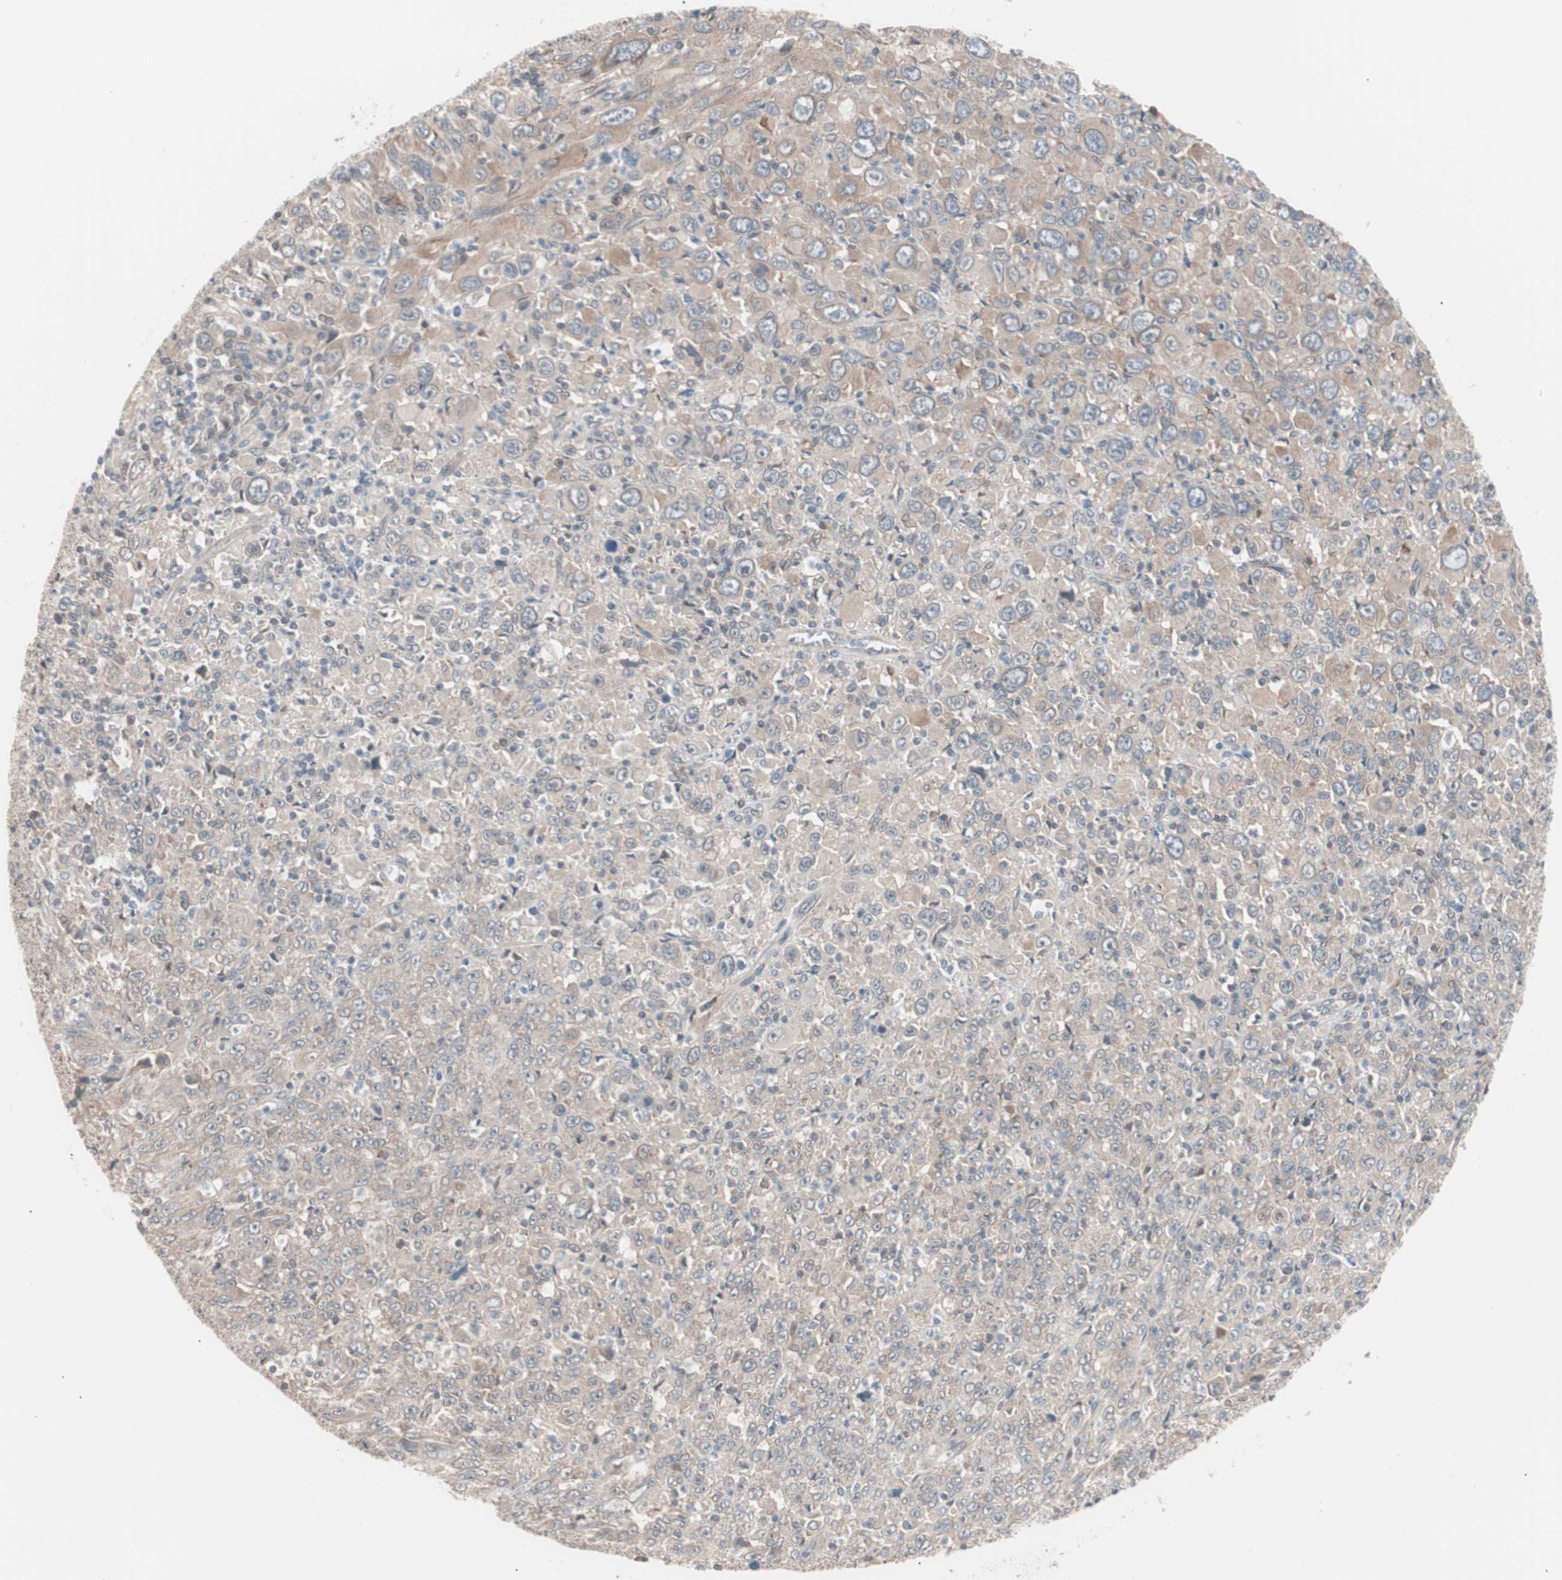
{"staining": {"intensity": "weak", "quantity": ">75%", "location": "cytoplasmic/membranous"}, "tissue": "melanoma", "cell_type": "Tumor cells", "image_type": "cancer", "snomed": [{"axis": "morphology", "description": "Malignant melanoma, Metastatic site"}, {"axis": "topography", "description": "Skin"}], "caption": "Malignant melanoma (metastatic site) stained with a brown dye displays weak cytoplasmic/membranous positive expression in about >75% of tumor cells.", "gene": "SMG1", "patient": {"sex": "female", "age": 56}}